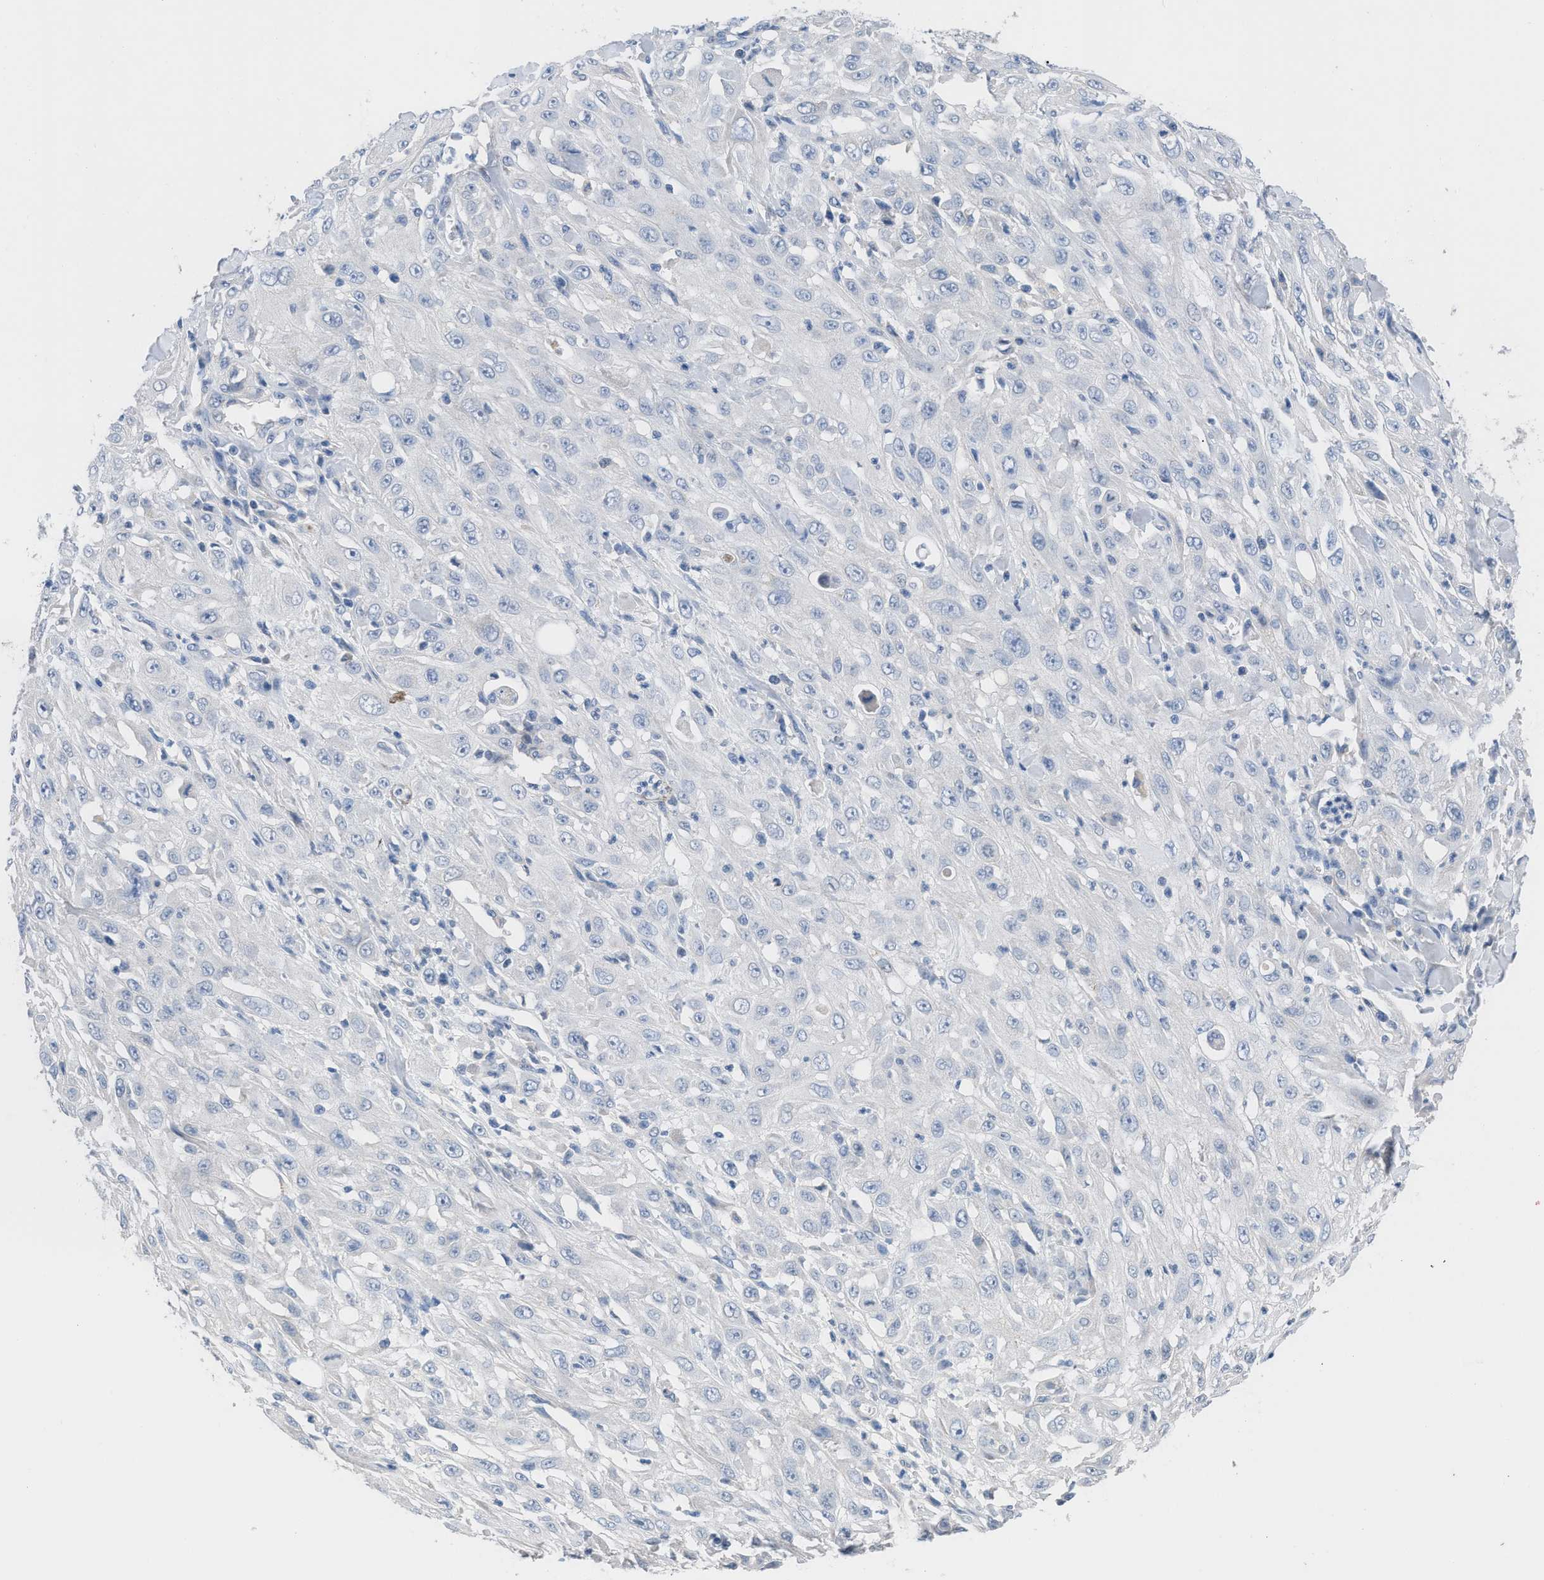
{"staining": {"intensity": "negative", "quantity": "none", "location": "none"}, "tissue": "skin cancer", "cell_type": "Tumor cells", "image_type": "cancer", "snomed": [{"axis": "morphology", "description": "Squamous cell carcinoma, NOS"}, {"axis": "morphology", "description": "Squamous cell carcinoma, metastatic, NOS"}, {"axis": "topography", "description": "Skin"}, {"axis": "topography", "description": "Lymph node"}], "caption": "This is a photomicrograph of IHC staining of metastatic squamous cell carcinoma (skin), which shows no expression in tumor cells.", "gene": "HPX", "patient": {"sex": "male", "age": 75}}